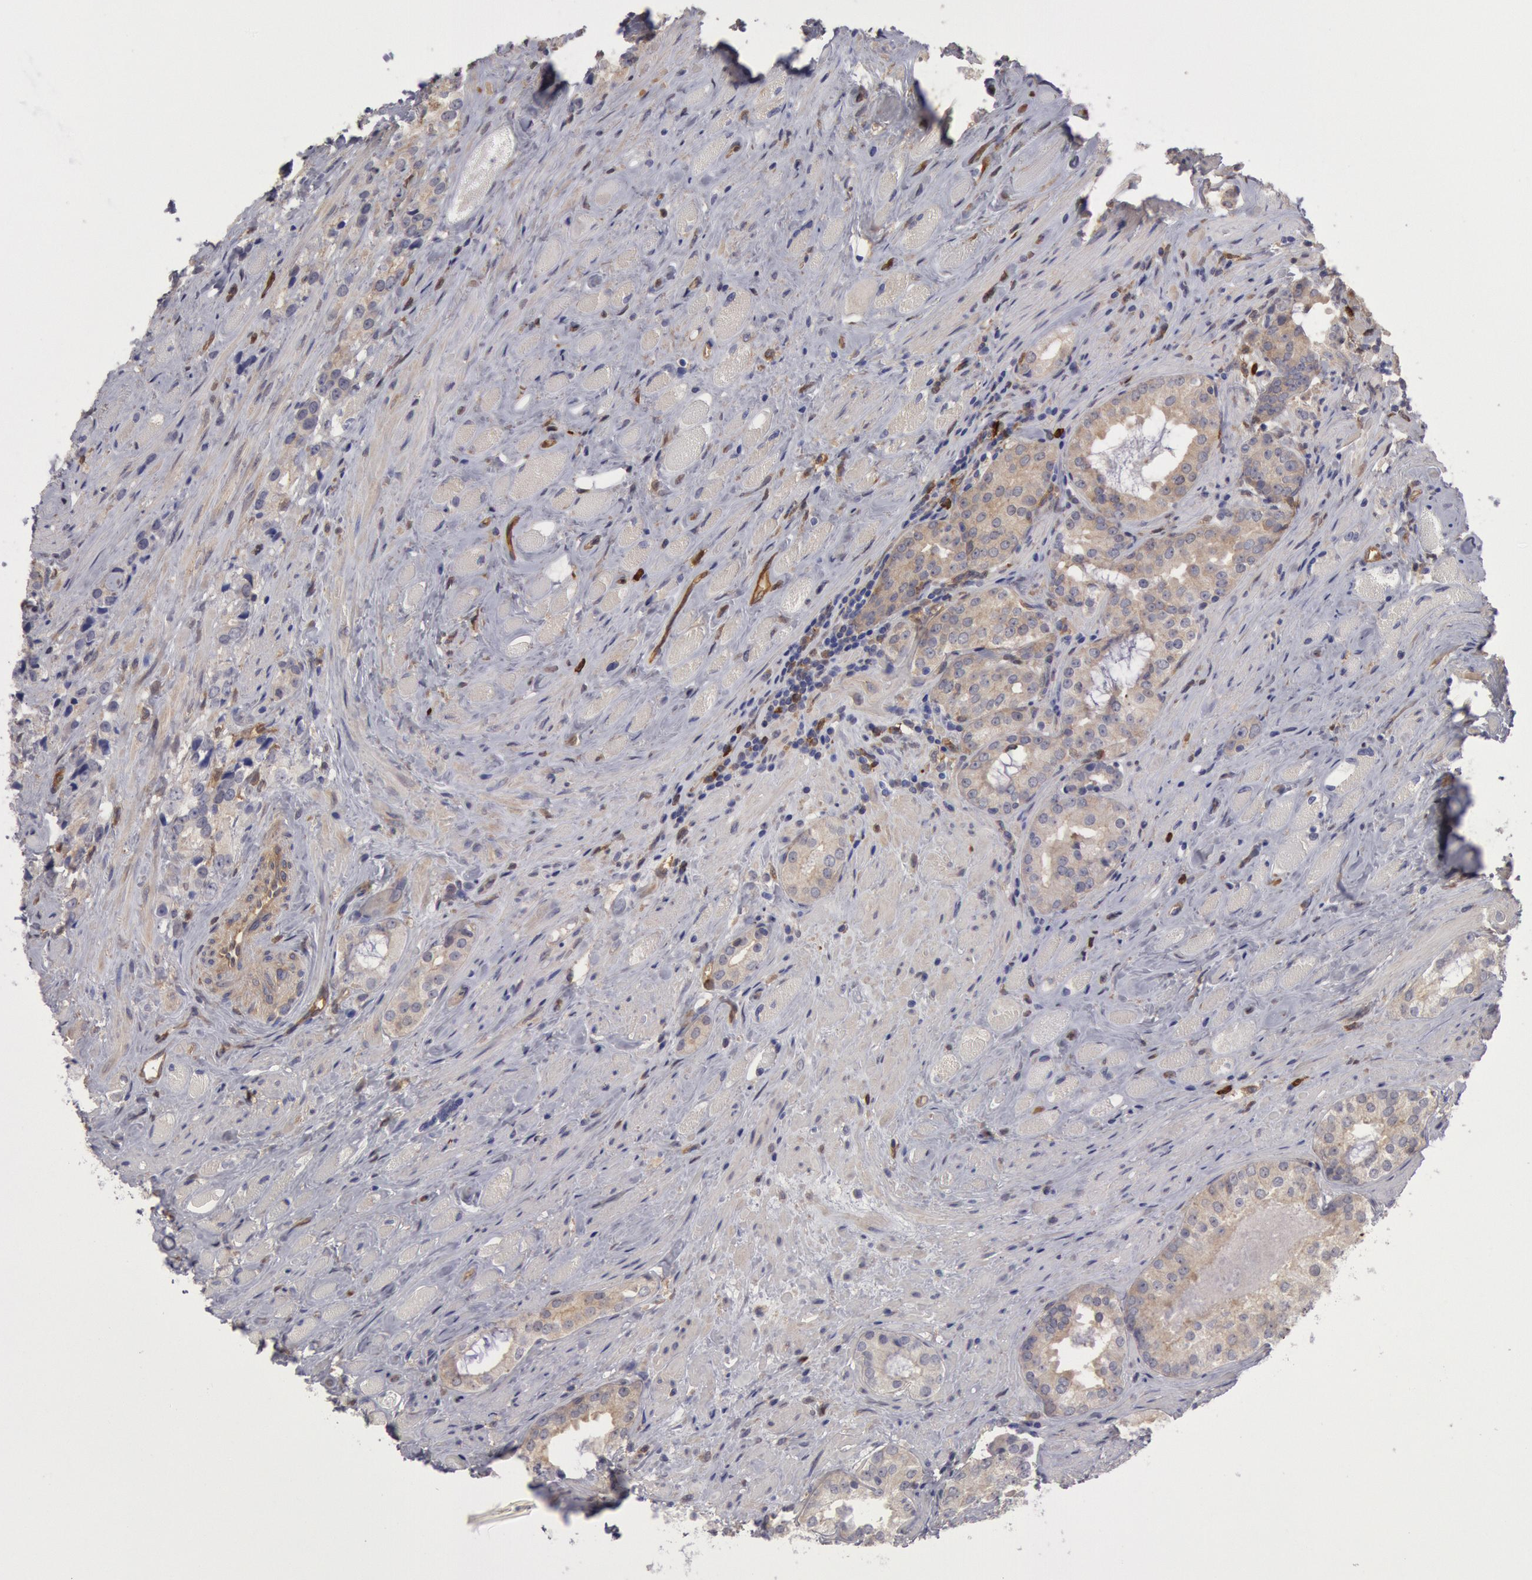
{"staining": {"intensity": "weak", "quantity": "25%-75%", "location": "cytoplasmic/membranous"}, "tissue": "prostate cancer", "cell_type": "Tumor cells", "image_type": "cancer", "snomed": [{"axis": "morphology", "description": "Adenocarcinoma, Medium grade"}, {"axis": "topography", "description": "Prostate"}], "caption": "DAB immunohistochemical staining of human prostate adenocarcinoma (medium-grade) shows weak cytoplasmic/membranous protein expression in approximately 25%-75% of tumor cells.", "gene": "CCDC50", "patient": {"sex": "male", "age": 73}}